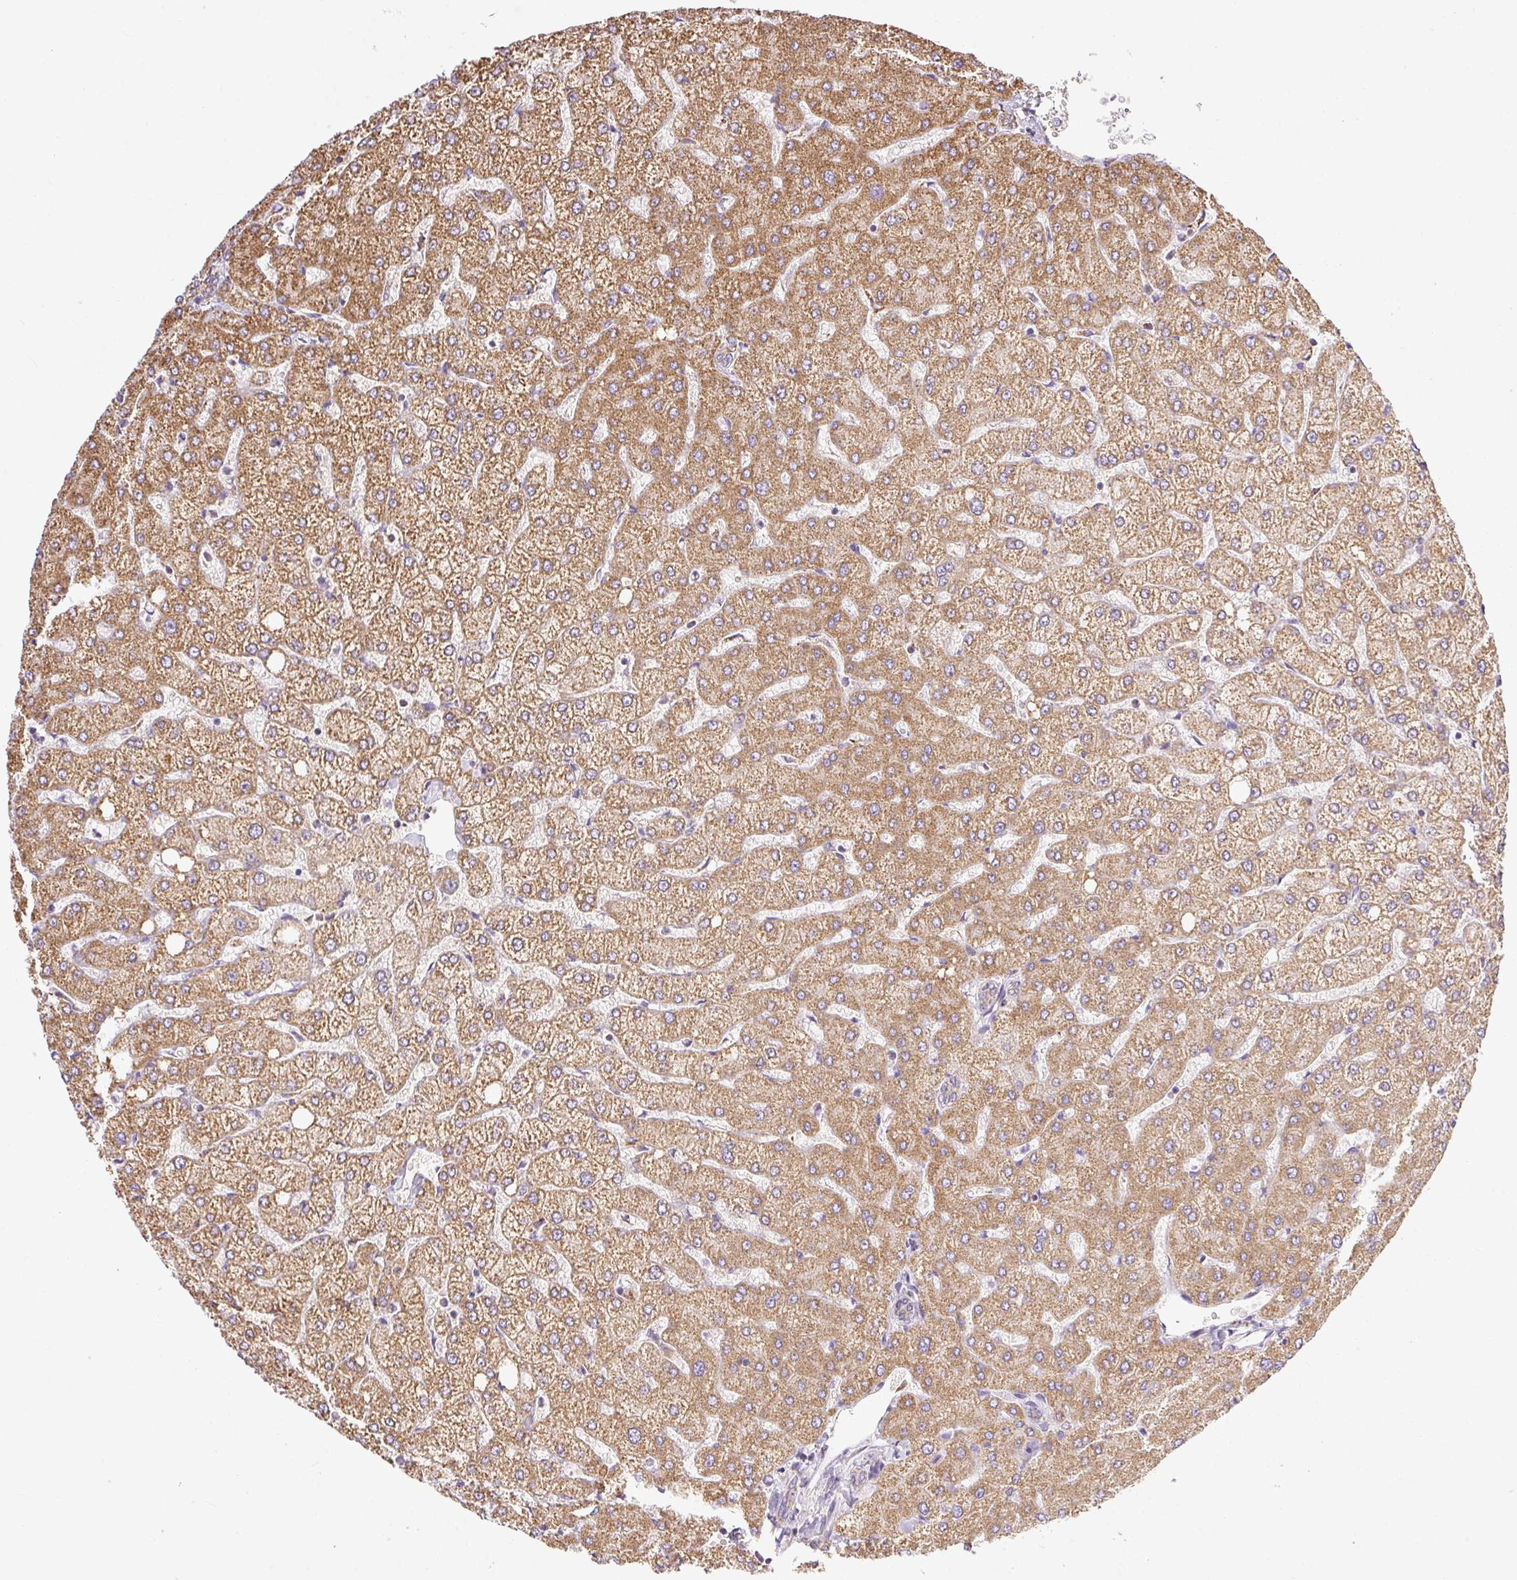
{"staining": {"intensity": "moderate", "quantity": "25%-75%", "location": "cytoplasmic/membranous"}, "tissue": "liver", "cell_type": "Cholangiocytes", "image_type": "normal", "snomed": [{"axis": "morphology", "description": "Normal tissue, NOS"}, {"axis": "topography", "description": "Liver"}], "caption": "The micrograph demonstrates a brown stain indicating the presence of a protein in the cytoplasmic/membranous of cholangiocytes in liver. (DAB IHC with brightfield microscopy, high magnification).", "gene": "DAAM2", "patient": {"sex": "female", "age": 54}}